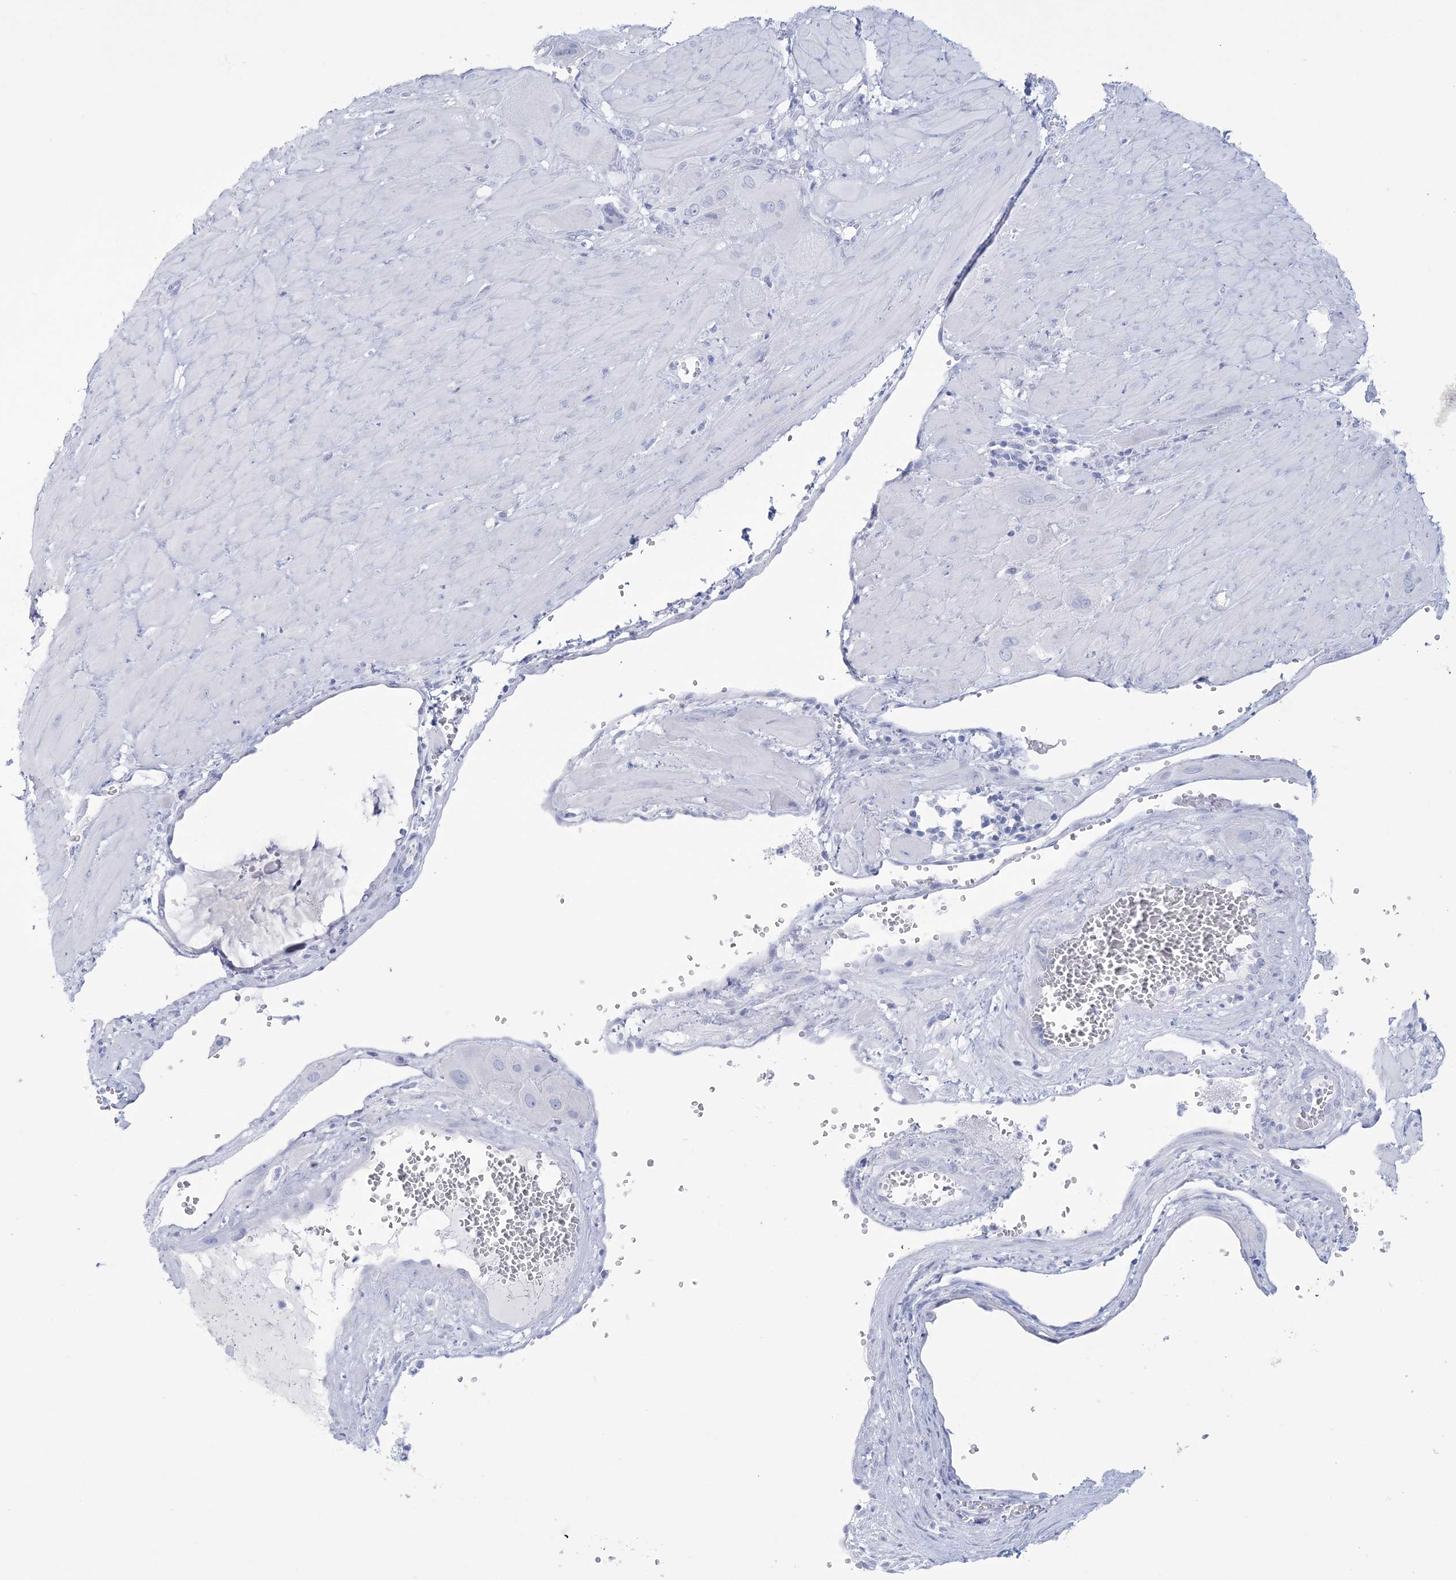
{"staining": {"intensity": "negative", "quantity": "none", "location": "none"}, "tissue": "cervical cancer", "cell_type": "Tumor cells", "image_type": "cancer", "snomed": [{"axis": "morphology", "description": "Squamous cell carcinoma, NOS"}, {"axis": "topography", "description": "Cervix"}], "caption": "Protein analysis of cervical cancer (squamous cell carcinoma) displays no significant expression in tumor cells.", "gene": "RBP2", "patient": {"sex": "female", "age": 34}}